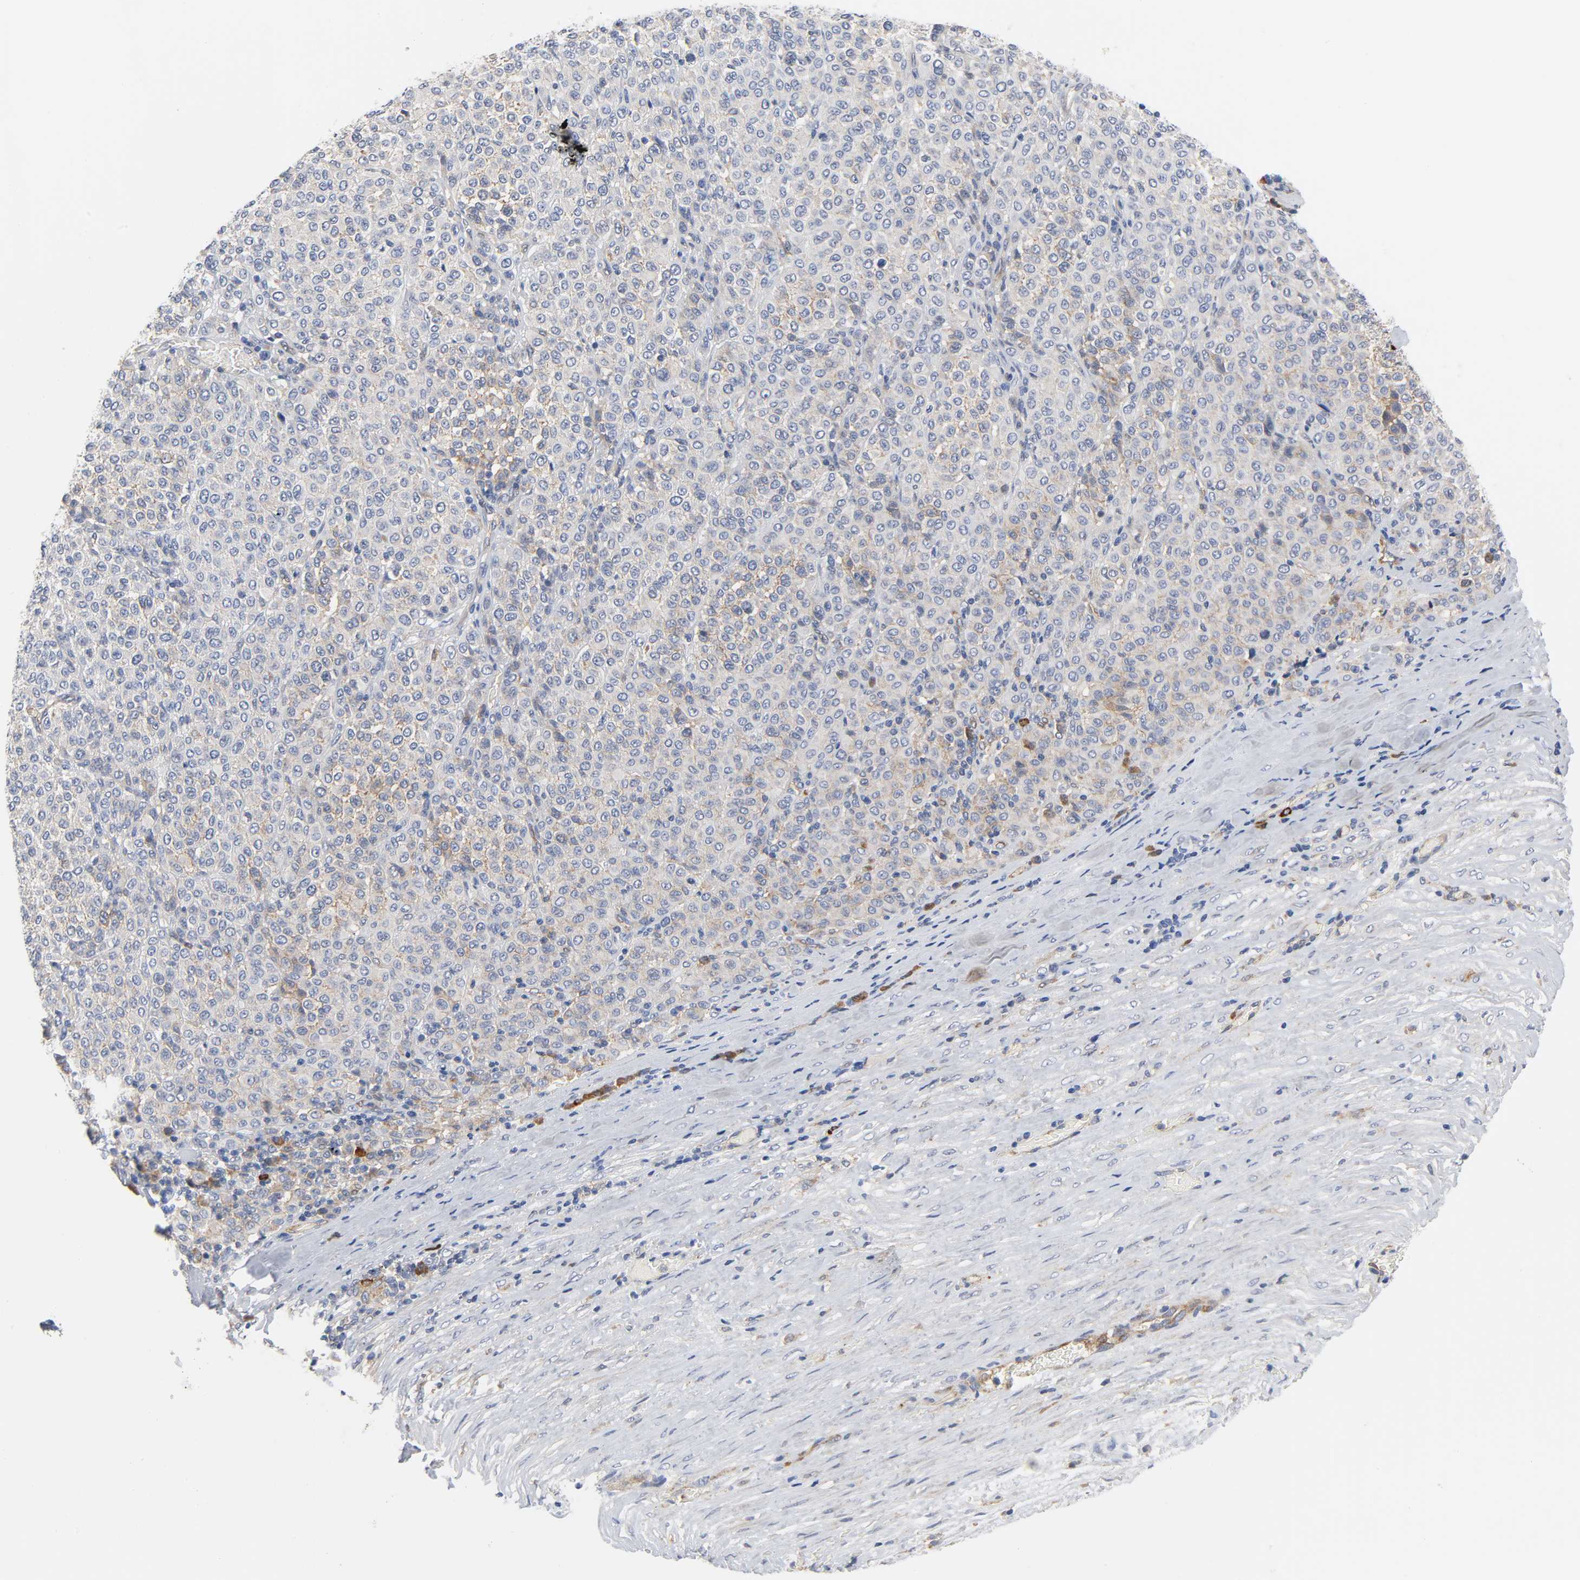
{"staining": {"intensity": "weak", "quantity": "<25%", "location": "cytoplasmic/membranous"}, "tissue": "melanoma", "cell_type": "Tumor cells", "image_type": "cancer", "snomed": [{"axis": "morphology", "description": "Malignant melanoma, Metastatic site"}, {"axis": "topography", "description": "Pancreas"}], "caption": "The histopathology image reveals no staining of tumor cells in melanoma. (Brightfield microscopy of DAB (3,3'-diaminobenzidine) immunohistochemistry (IHC) at high magnification).", "gene": "CD2AP", "patient": {"sex": "female", "age": 30}}